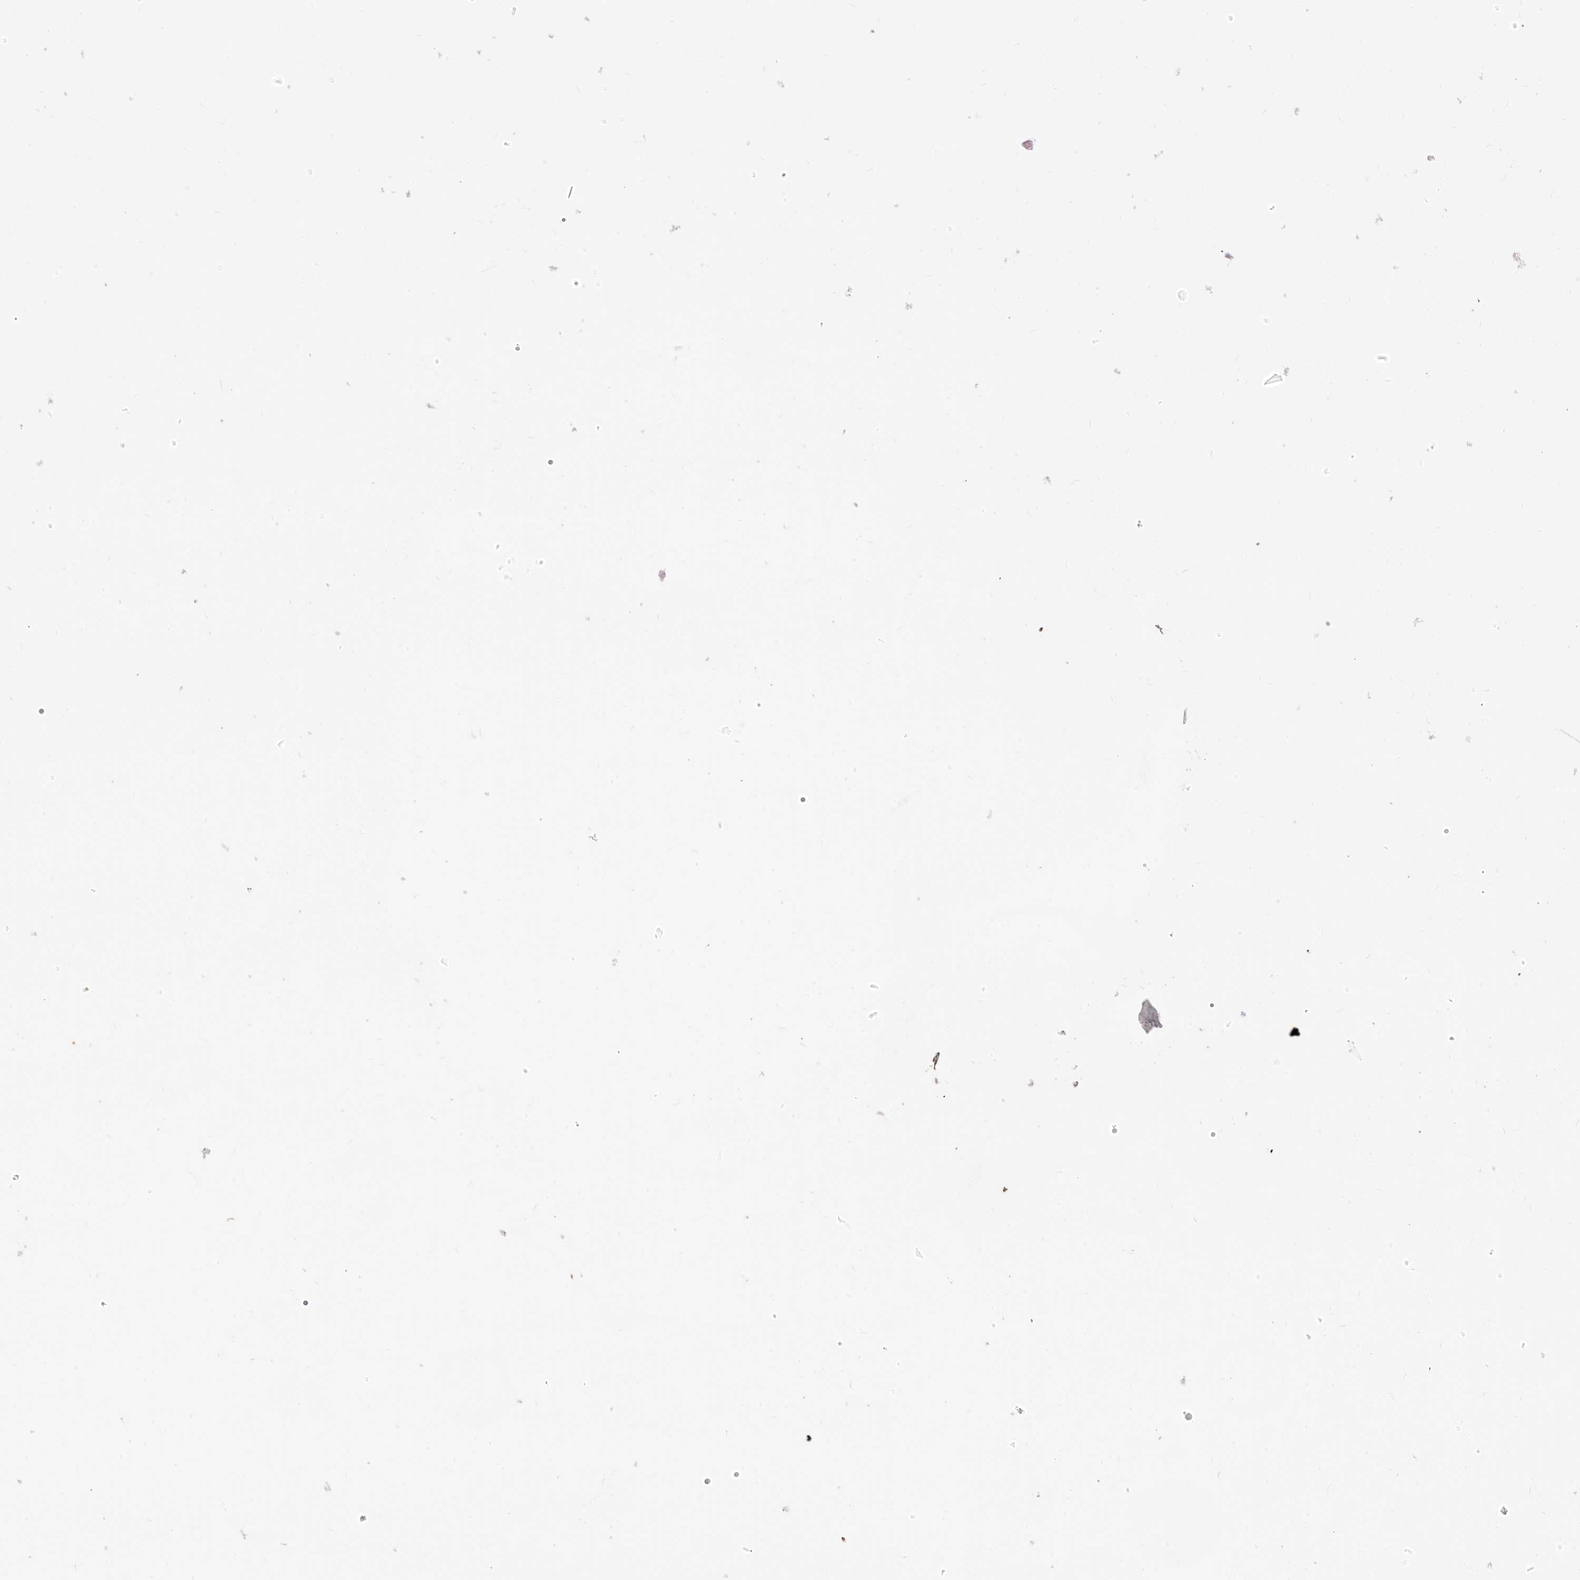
{"staining": {"intensity": "negative", "quantity": "none", "location": "none"}, "tissue": "testis cancer", "cell_type": "Tumor cells", "image_type": "cancer", "snomed": [{"axis": "morphology", "description": "Seminoma, NOS"}, {"axis": "topography", "description": "Testis"}], "caption": "Seminoma (testis) was stained to show a protein in brown. There is no significant staining in tumor cells.", "gene": "PTAFR", "patient": {"sex": "male", "age": 41}}